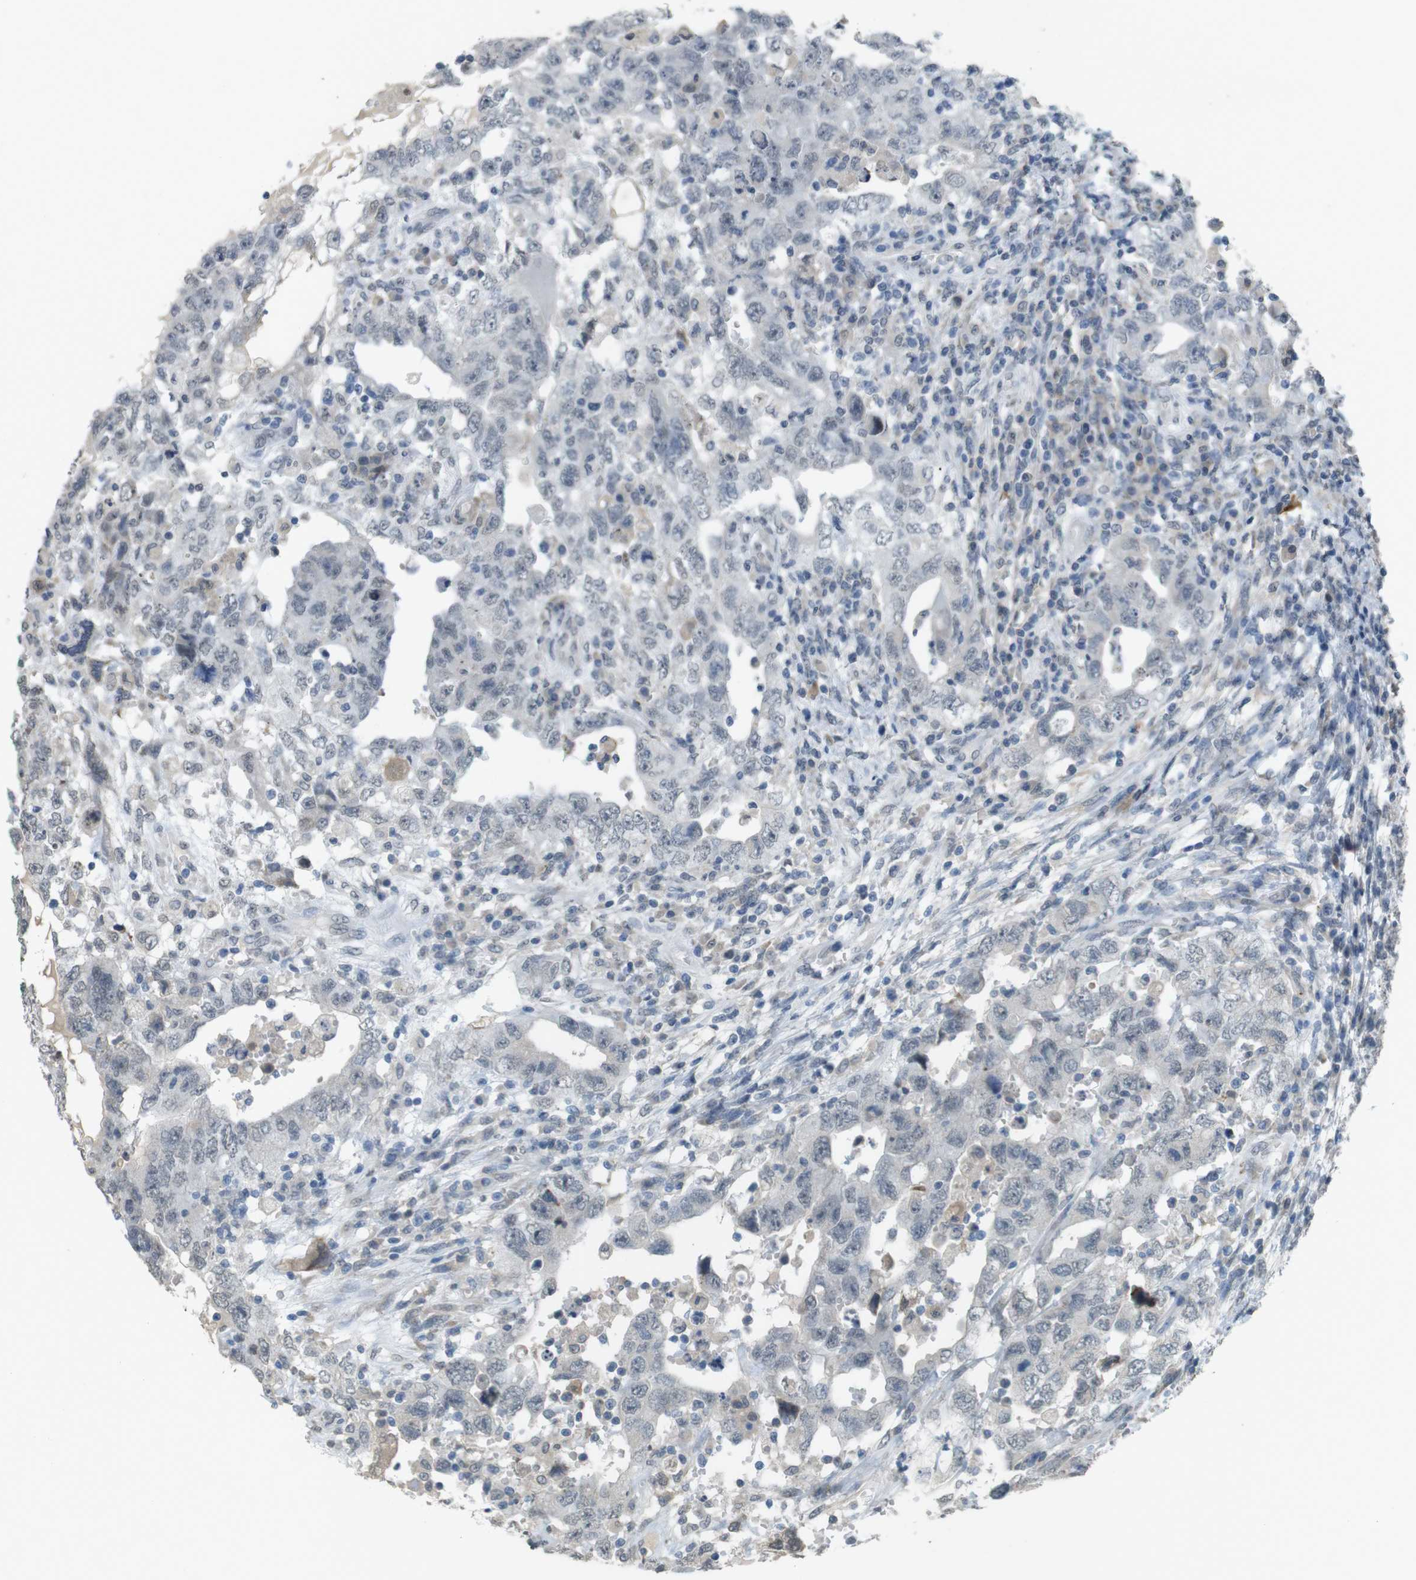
{"staining": {"intensity": "negative", "quantity": "none", "location": "none"}, "tissue": "testis cancer", "cell_type": "Tumor cells", "image_type": "cancer", "snomed": [{"axis": "morphology", "description": "Carcinoma, Embryonal, NOS"}, {"axis": "topography", "description": "Testis"}], "caption": "This image is of testis embryonal carcinoma stained with immunohistochemistry to label a protein in brown with the nuclei are counter-stained blue. There is no expression in tumor cells.", "gene": "FZD10", "patient": {"sex": "male", "age": 26}}